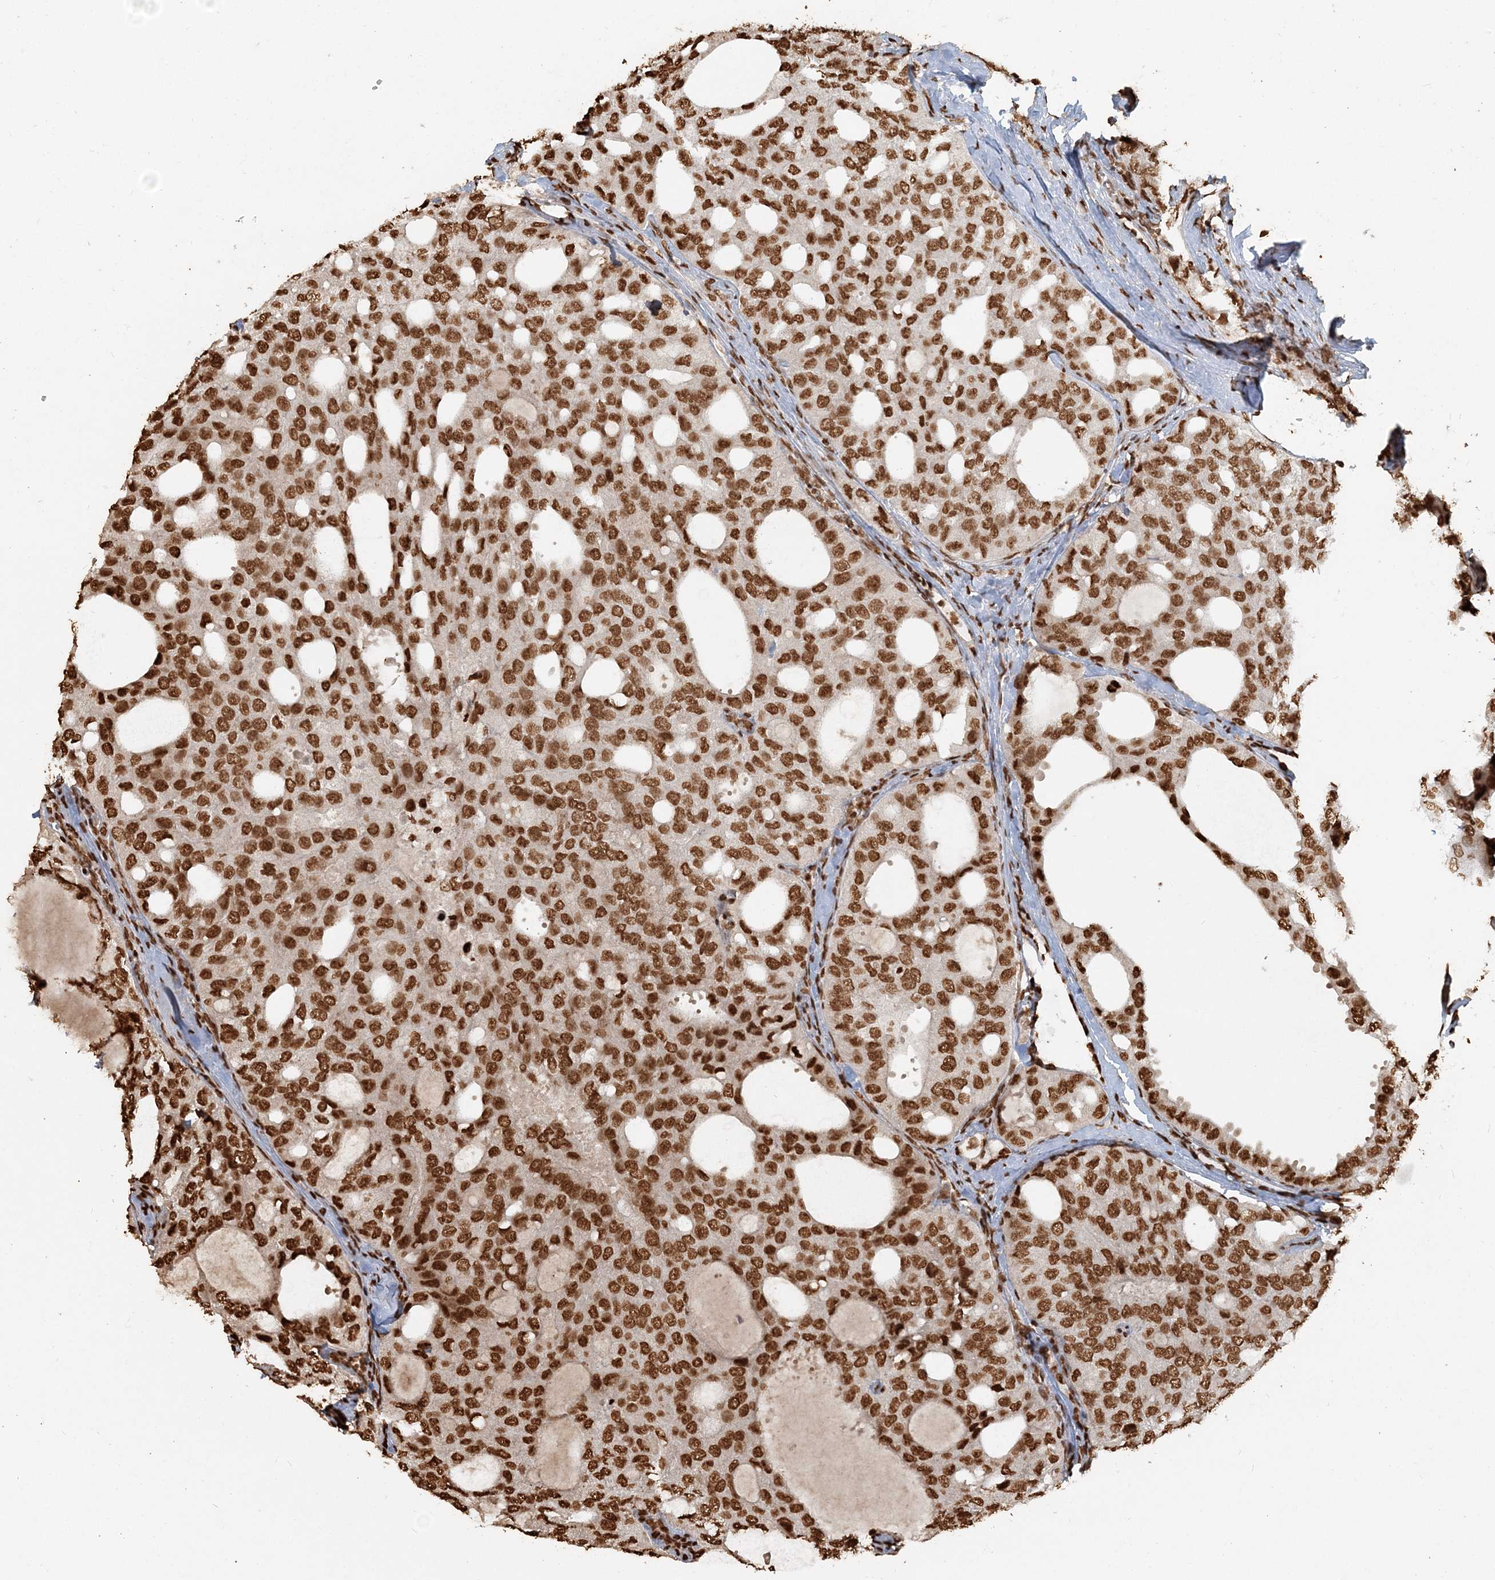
{"staining": {"intensity": "strong", "quantity": ">75%", "location": "nuclear"}, "tissue": "thyroid cancer", "cell_type": "Tumor cells", "image_type": "cancer", "snomed": [{"axis": "morphology", "description": "Follicular adenoma carcinoma, NOS"}, {"axis": "topography", "description": "Thyroid gland"}], "caption": "DAB immunohistochemical staining of thyroid follicular adenoma carcinoma demonstrates strong nuclear protein staining in about >75% of tumor cells.", "gene": "H3-3B", "patient": {"sex": "male", "age": 75}}